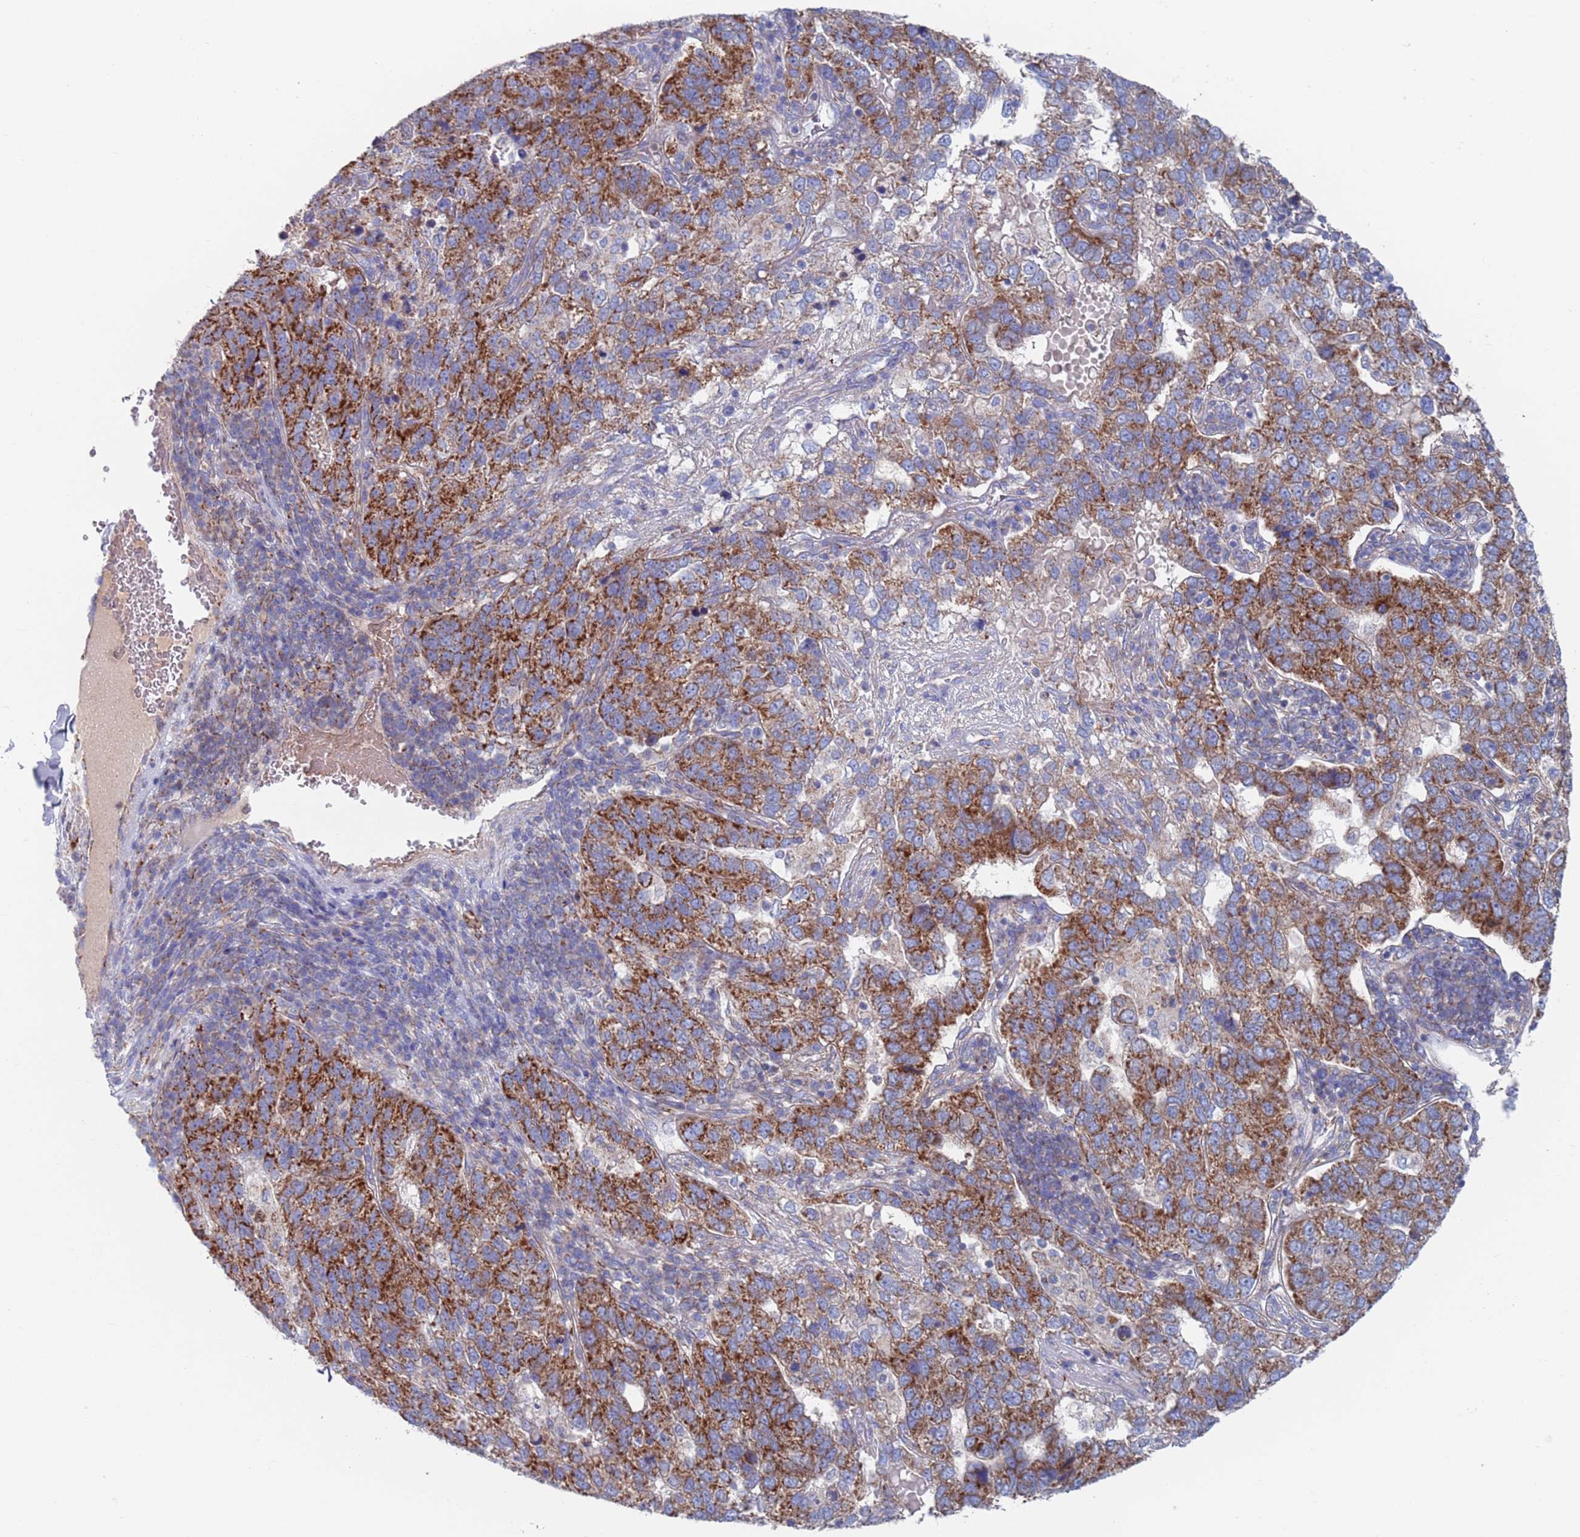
{"staining": {"intensity": "strong", "quantity": ">75%", "location": "cytoplasmic/membranous"}, "tissue": "pancreatic cancer", "cell_type": "Tumor cells", "image_type": "cancer", "snomed": [{"axis": "morphology", "description": "Adenocarcinoma, NOS"}, {"axis": "topography", "description": "Pancreas"}], "caption": "Adenocarcinoma (pancreatic) tissue demonstrates strong cytoplasmic/membranous positivity in approximately >75% of tumor cells, visualized by immunohistochemistry. (DAB = brown stain, brightfield microscopy at high magnification).", "gene": "CHCHD6", "patient": {"sex": "female", "age": 61}}